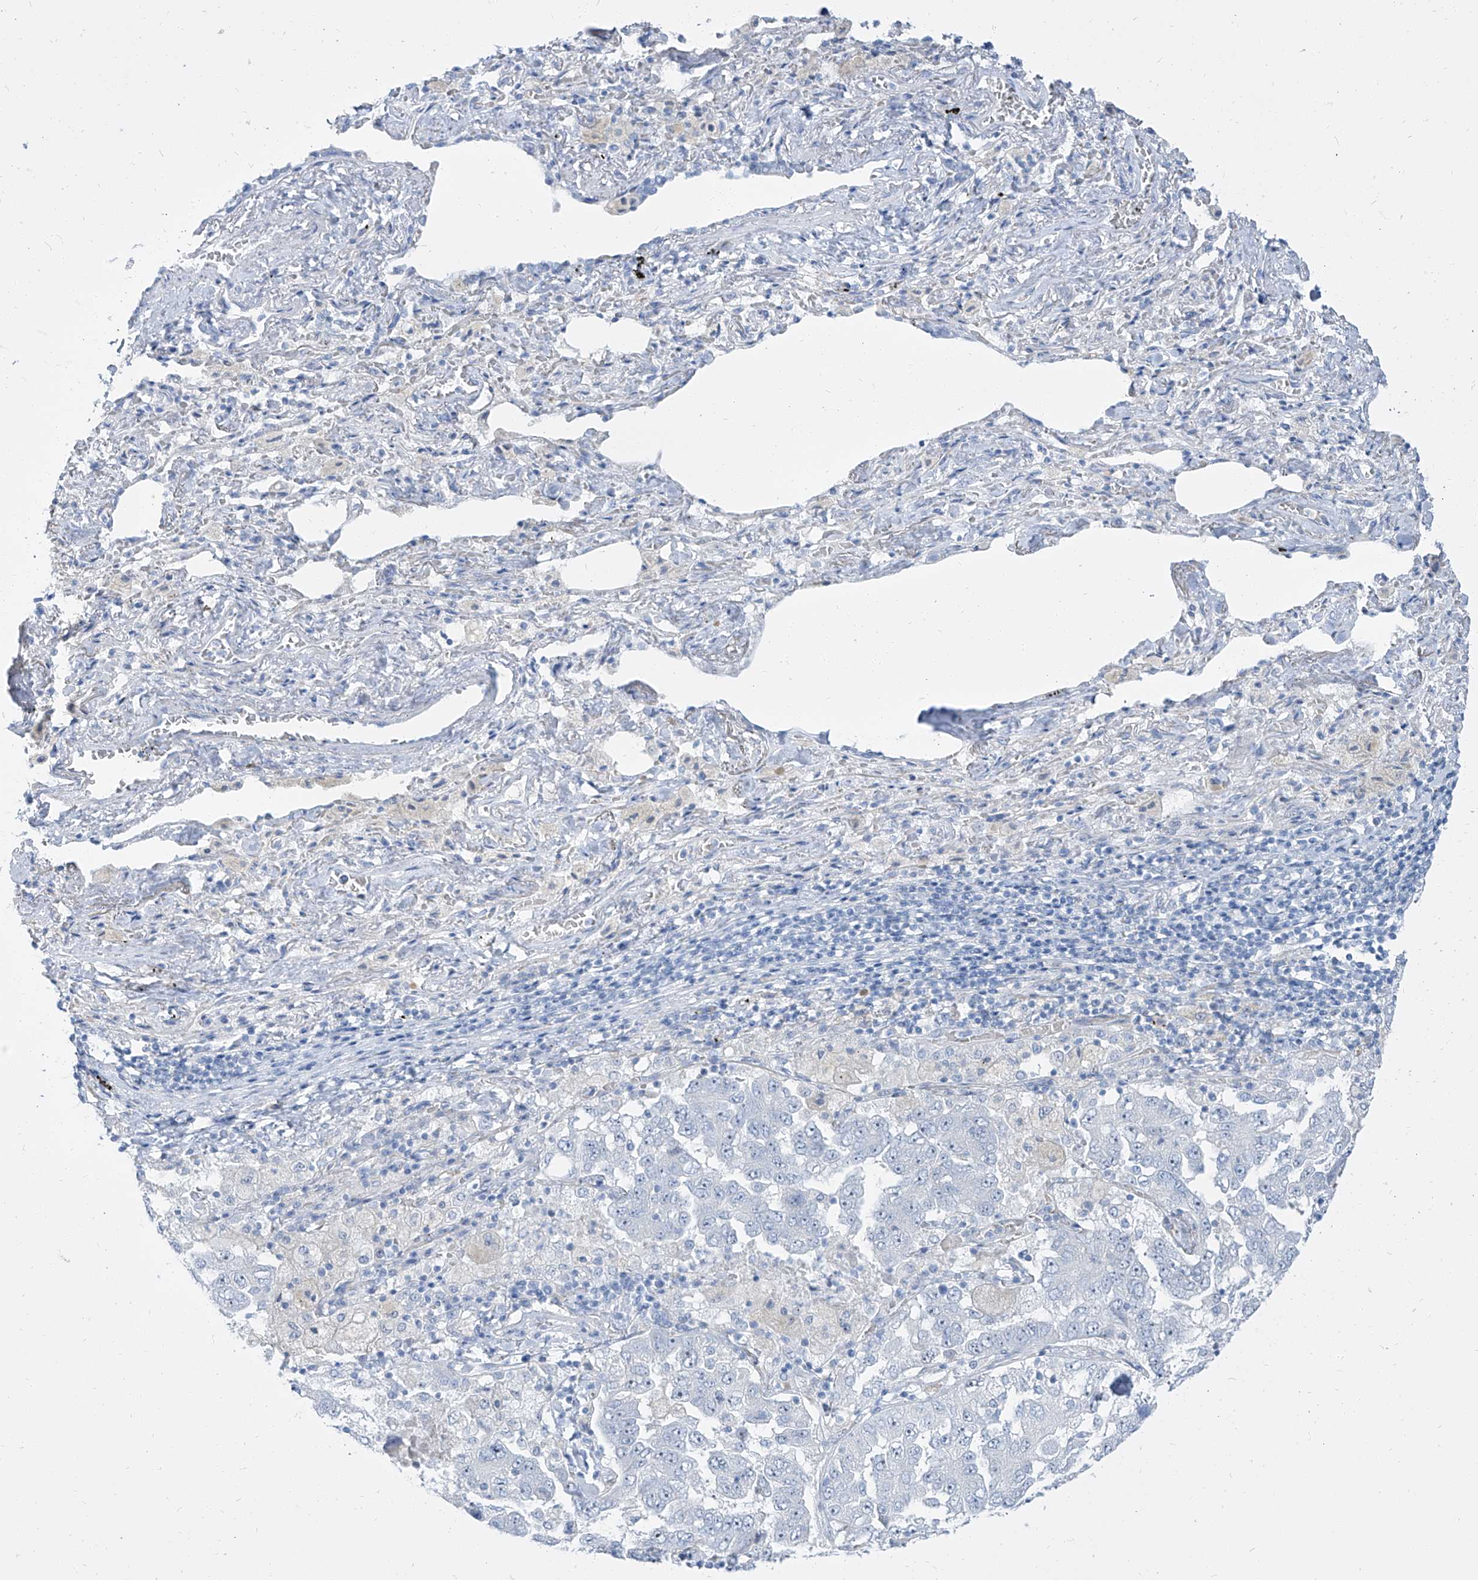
{"staining": {"intensity": "negative", "quantity": "none", "location": "none"}, "tissue": "lung cancer", "cell_type": "Tumor cells", "image_type": "cancer", "snomed": [{"axis": "morphology", "description": "Adenocarcinoma, NOS"}, {"axis": "topography", "description": "Lung"}], "caption": "An image of human lung adenocarcinoma is negative for staining in tumor cells. Nuclei are stained in blue.", "gene": "TXLNB", "patient": {"sex": "female", "age": 51}}